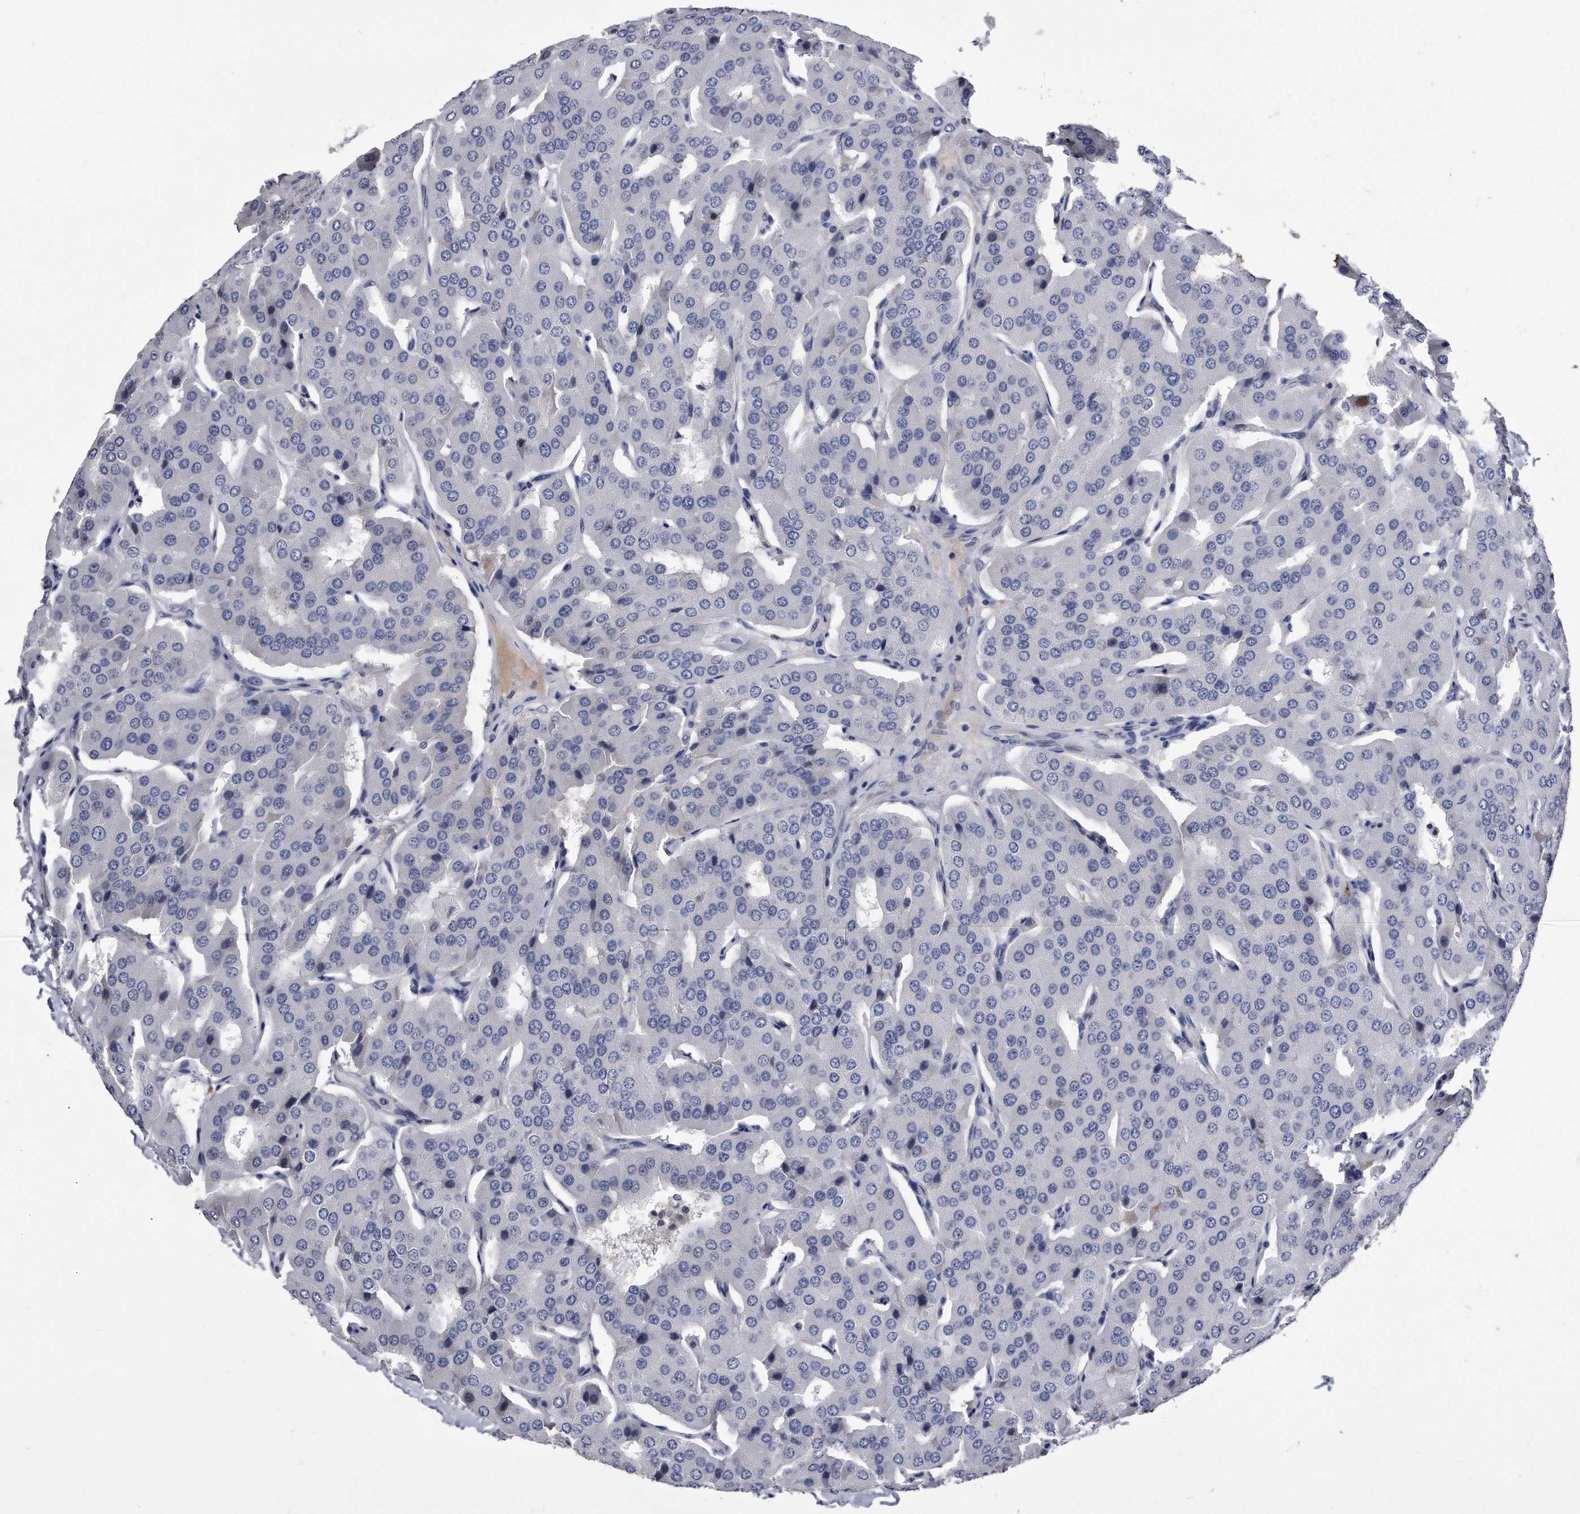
{"staining": {"intensity": "negative", "quantity": "none", "location": "none"}, "tissue": "parathyroid gland", "cell_type": "Glandular cells", "image_type": "normal", "snomed": [{"axis": "morphology", "description": "Normal tissue, NOS"}, {"axis": "morphology", "description": "Adenoma, NOS"}, {"axis": "topography", "description": "Parathyroid gland"}], "caption": "The image exhibits no significant expression in glandular cells of parathyroid gland.", "gene": "KCTD8", "patient": {"sex": "female", "age": 86}}